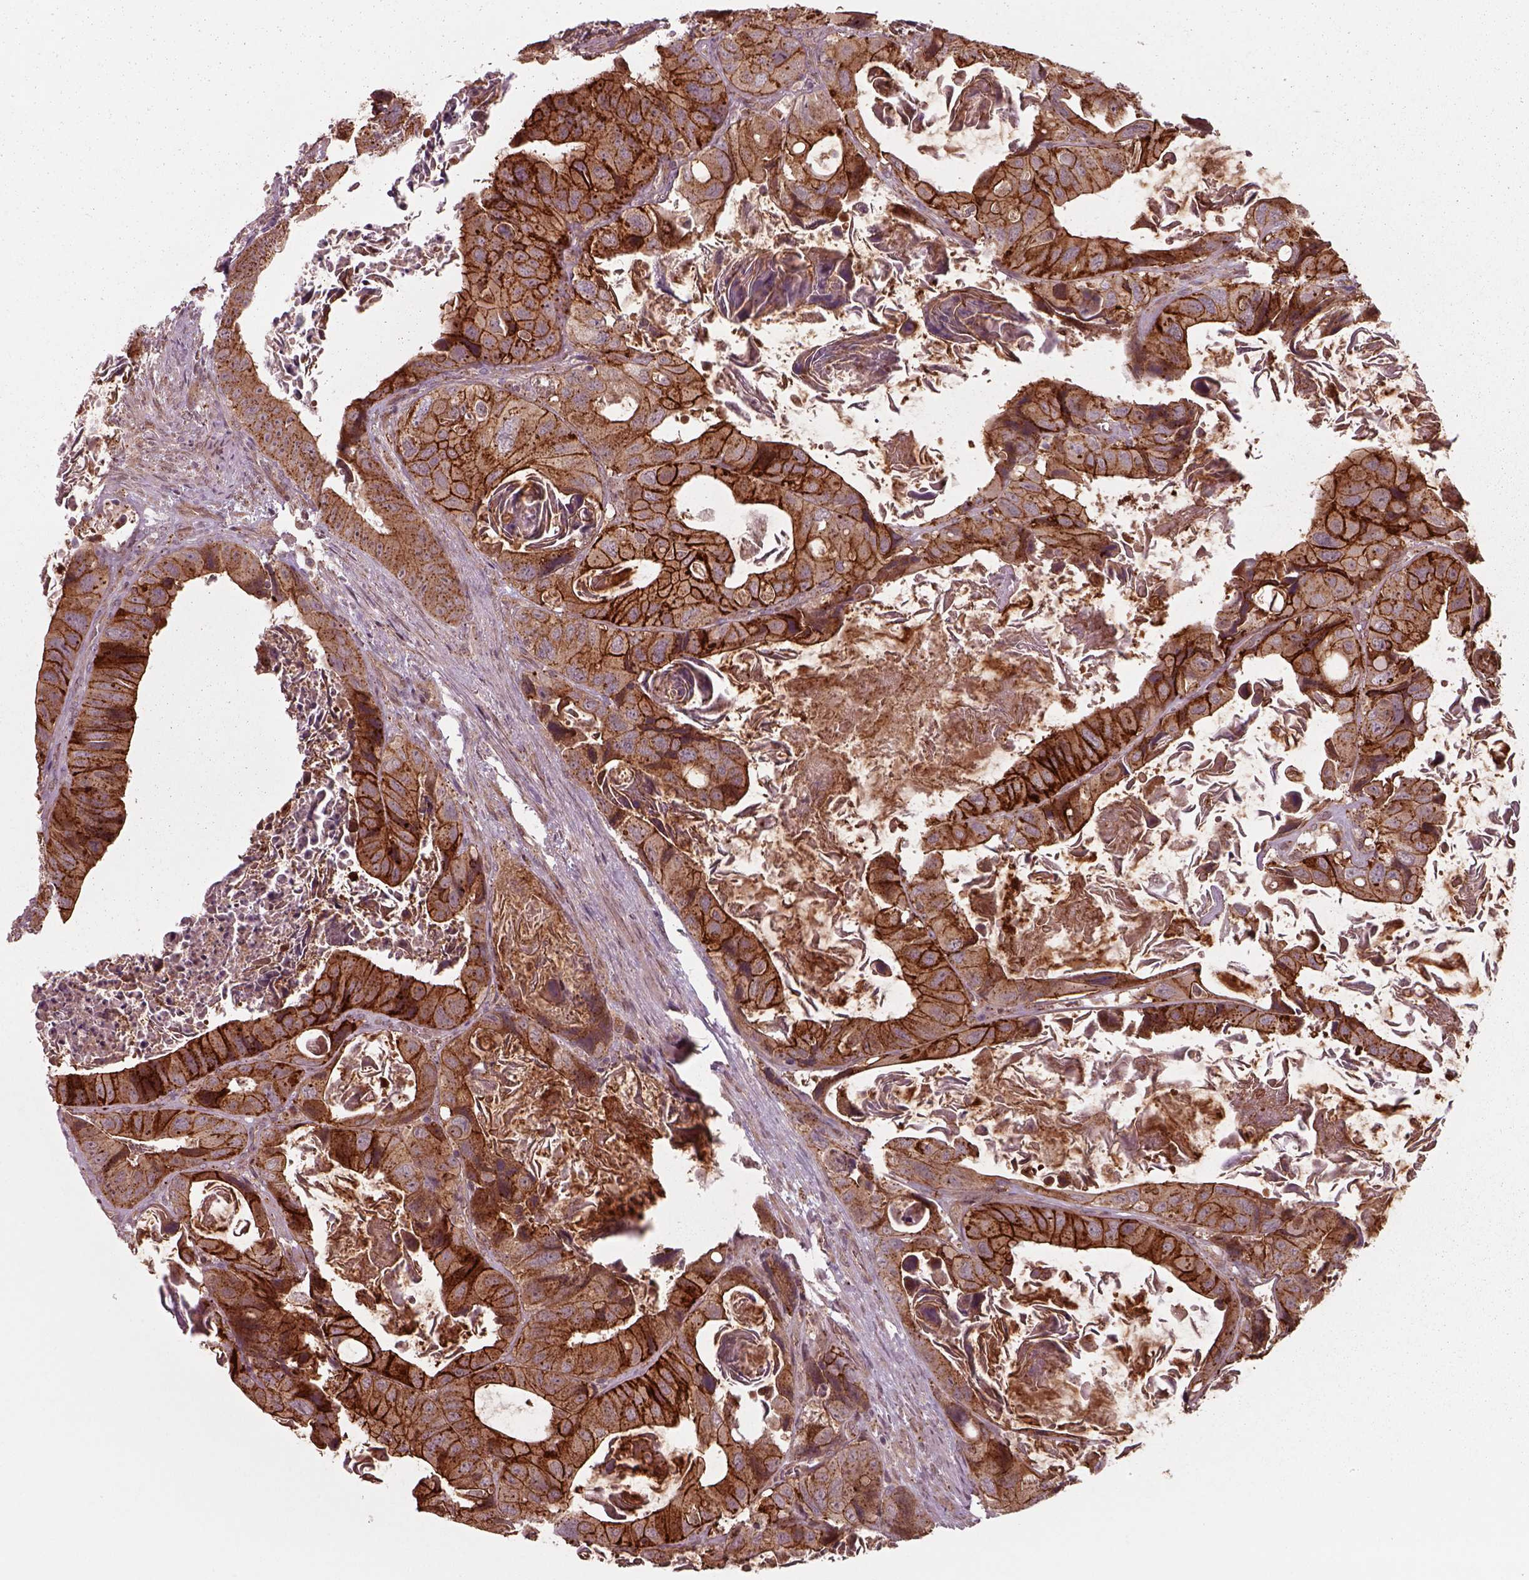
{"staining": {"intensity": "strong", "quantity": ">75%", "location": "cytoplasmic/membranous"}, "tissue": "colorectal cancer", "cell_type": "Tumor cells", "image_type": "cancer", "snomed": [{"axis": "morphology", "description": "Adenocarcinoma, NOS"}, {"axis": "topography", "description": "Rectum"}], "caption": "There is high levels of strong cytoplasmic/membranous expression in tumor cells of adenocarcinoma (colorectal), as demonstrated by immunohistochemical staining (brown color).", "gene": "CHMP3", "patient": {"sex": "male", "age": 64}}